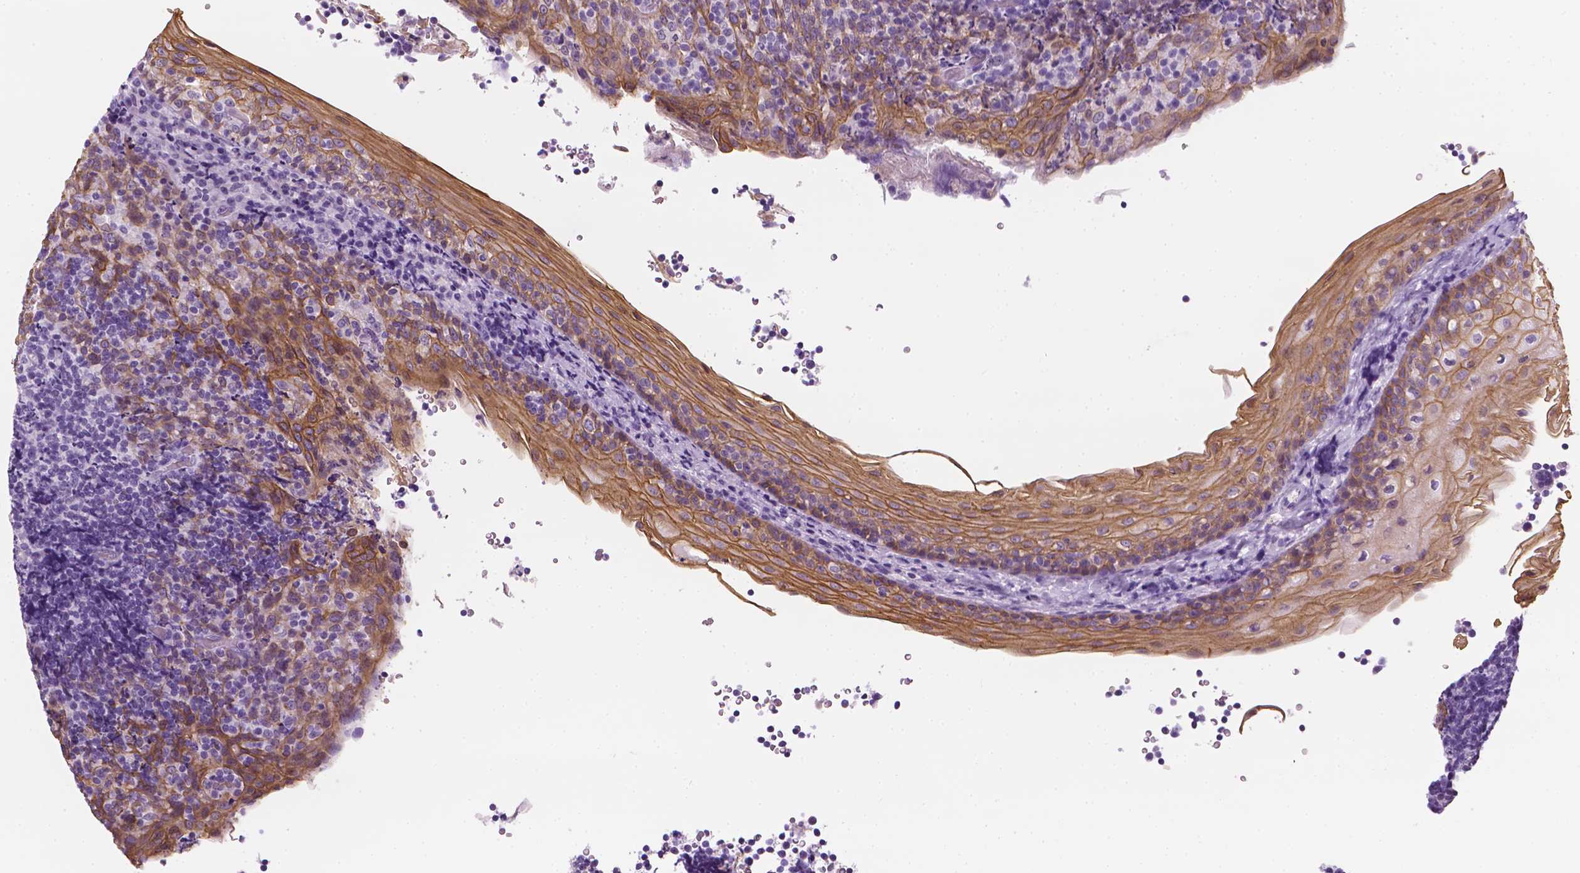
{"staining": {"intensity": "negative", "quantity": "none", "location": "none"}, "tissue": "tonsil", "cell_type": "Germinal center cells", "image_type": "normal", "snomed": [{"axis": "morphology", "description": "Normal tissue, NOS"}, {"axis": "topography", "description": "Tonsil"}], "caption": "IHC of unremarkable tonsil exhibits no positivity in germinal center cells. (DAB immunohistochemistry visualized using brightfield microscopy, high magnification).", "gene": "PPL", "patient": {"sex": "female", "age": 10}}